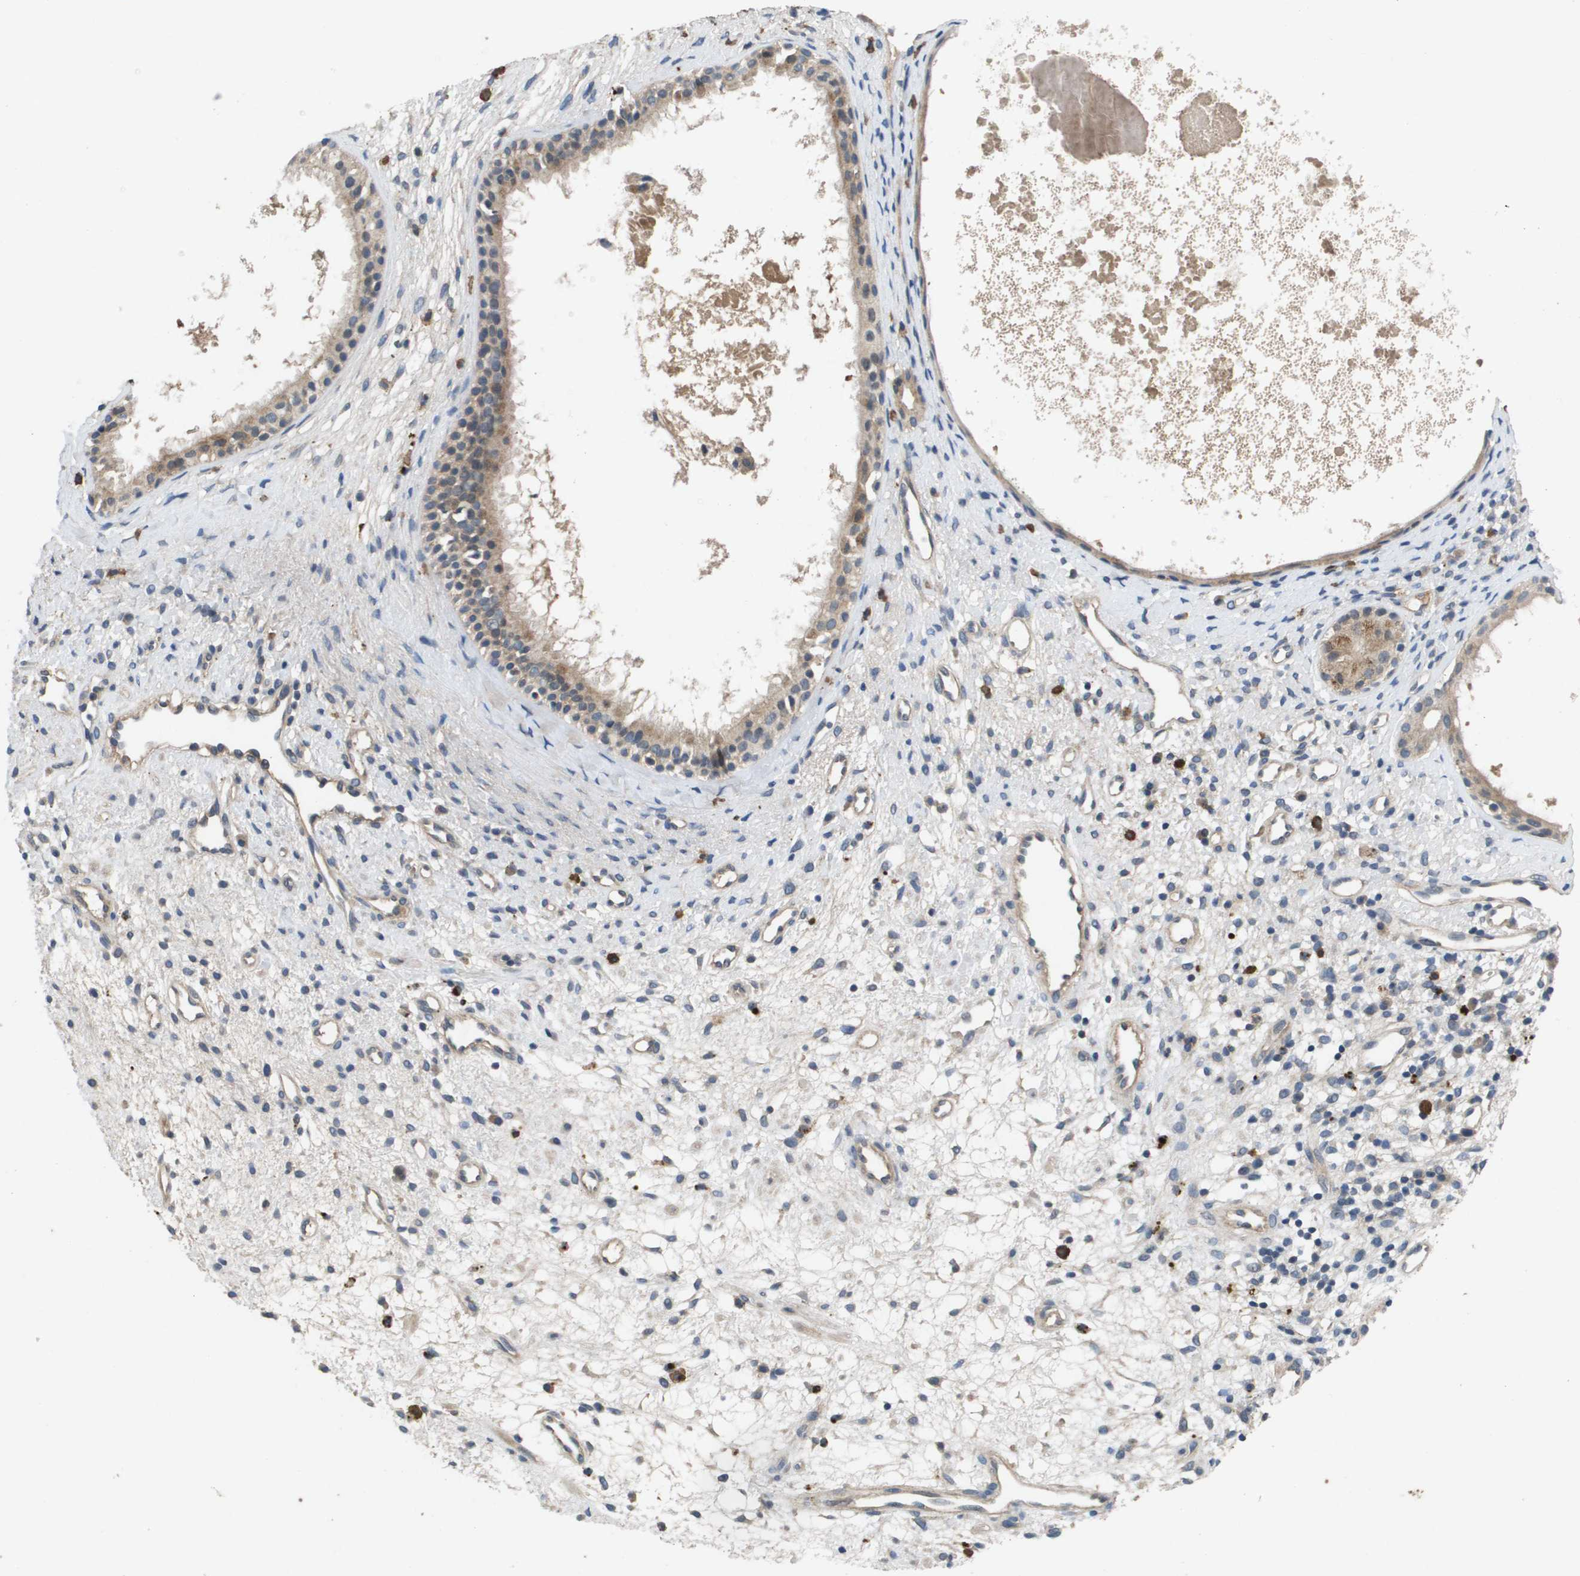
{"staining": {"intensity": "weak", "quantity": ">75%", "location": "cytoplasmic/membranous"}, "tissue": "nasopharynx", "cell_type": "Respiratory epithelial cells", "image_type": "normal", "snomed": [{"axis": "morphology", "description": "Normal tissue, NOS"}, {"axis": "topography", "description": "Nasopharynx"}], "caption": "IHC staining of normal nasopharynx, which shows low levels of weak cytoplasmic/membranous expression in approximately >75% of respiratory epithelial cells indicating weak cytoplasmic/membranous protein positivity. The staining was performed using DAB (3,3'-diaminobenzidine) (brown) for protein detection and nuclei were counterstained in hematoxylin (blue).", "gene": "PROC", "patient": {"sex": "male", "age": 22}}